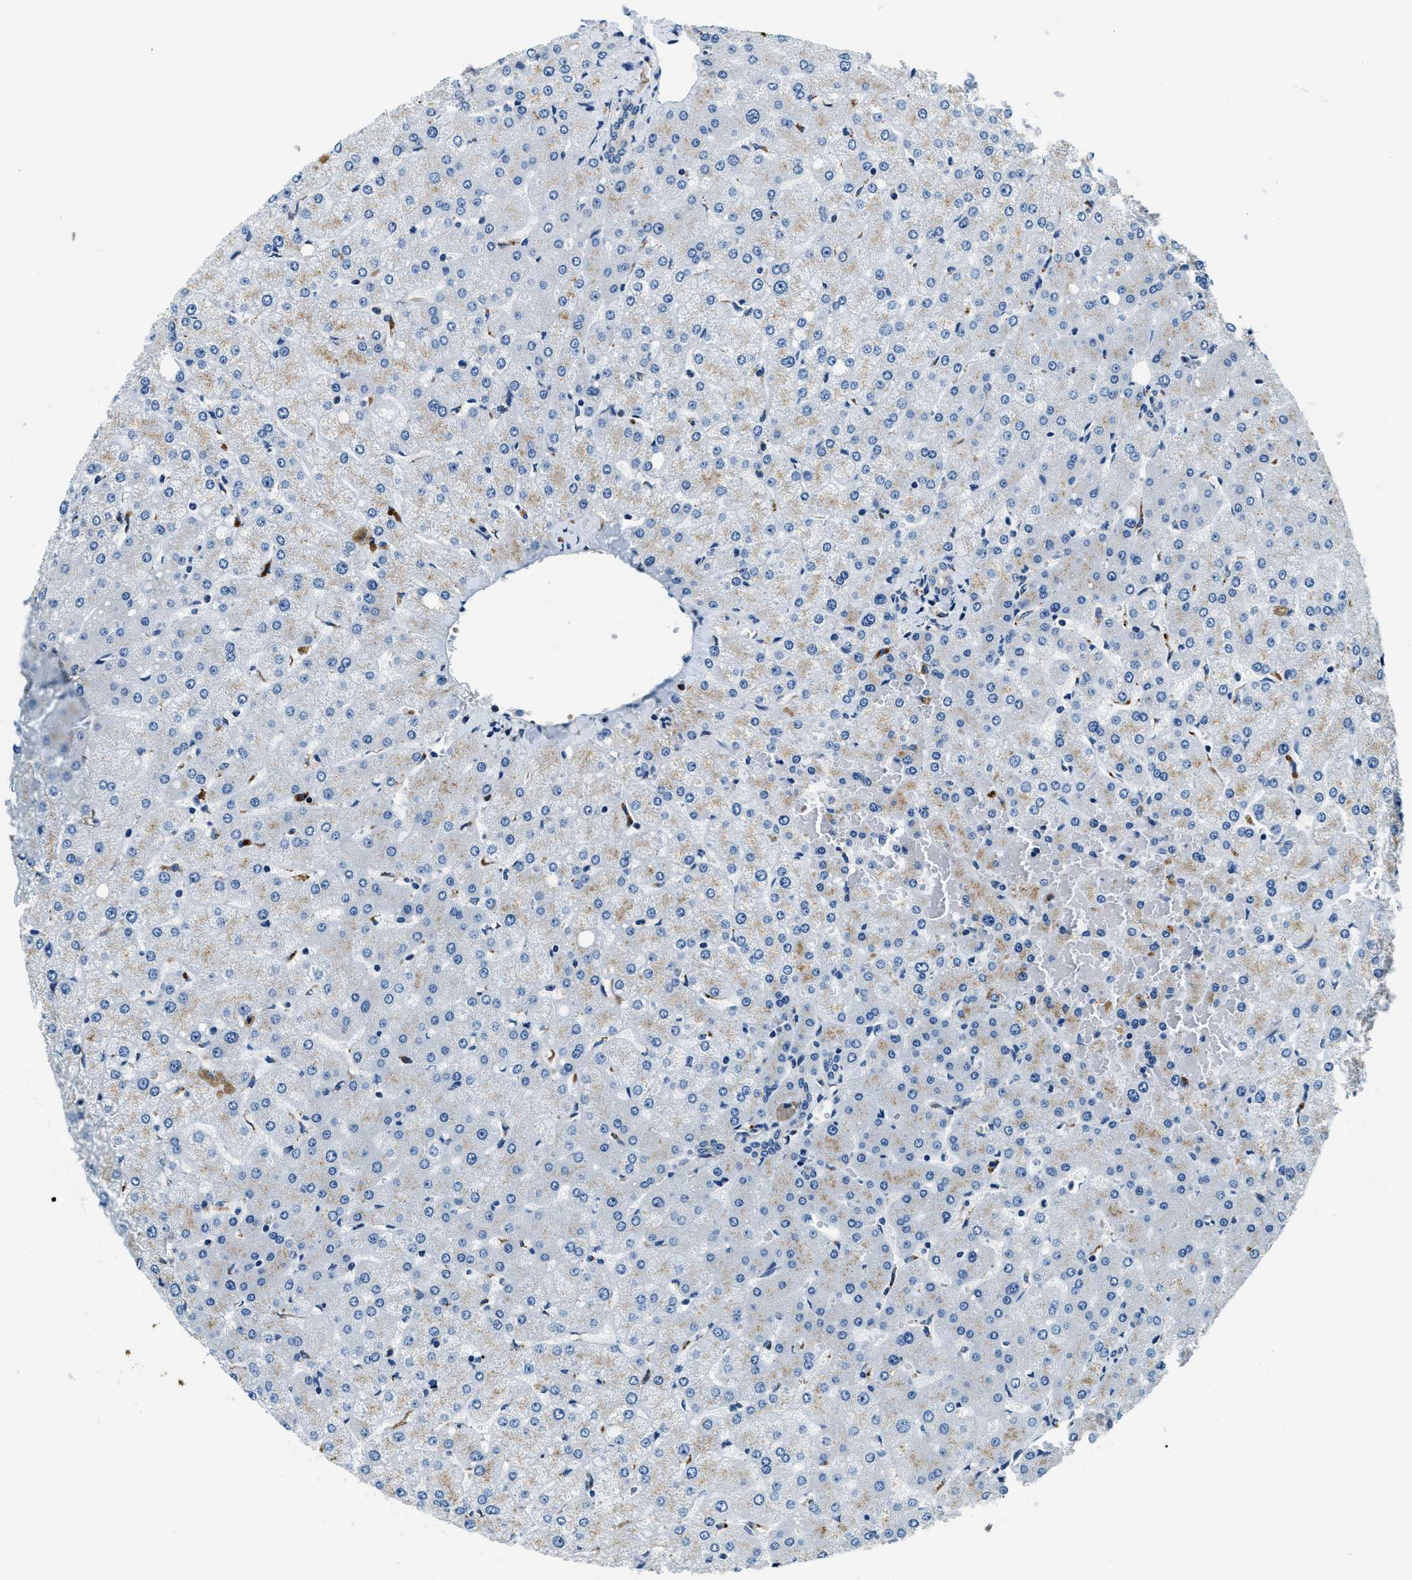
{"staining": {"intensity": "negative", "quantity": "none", "location": "none"}, "tissue": "liver", "cell_type": "Cholangiocytes", "image_type": "normal", "snomed": [{"axis": "morphology", "description": "Normal tissue, NOS"}, {"axis": "topography", "description": "Liver"}], "caption": "Cholangiocytes show no significant protein staining in unremarkable liver. (Stains: DAB IHC with hematoxylin counter stain, Microscopy: brightfield microscopy at high magnification).", "gene": "GNS", "patient": {"sex": "female", "age": 54}}